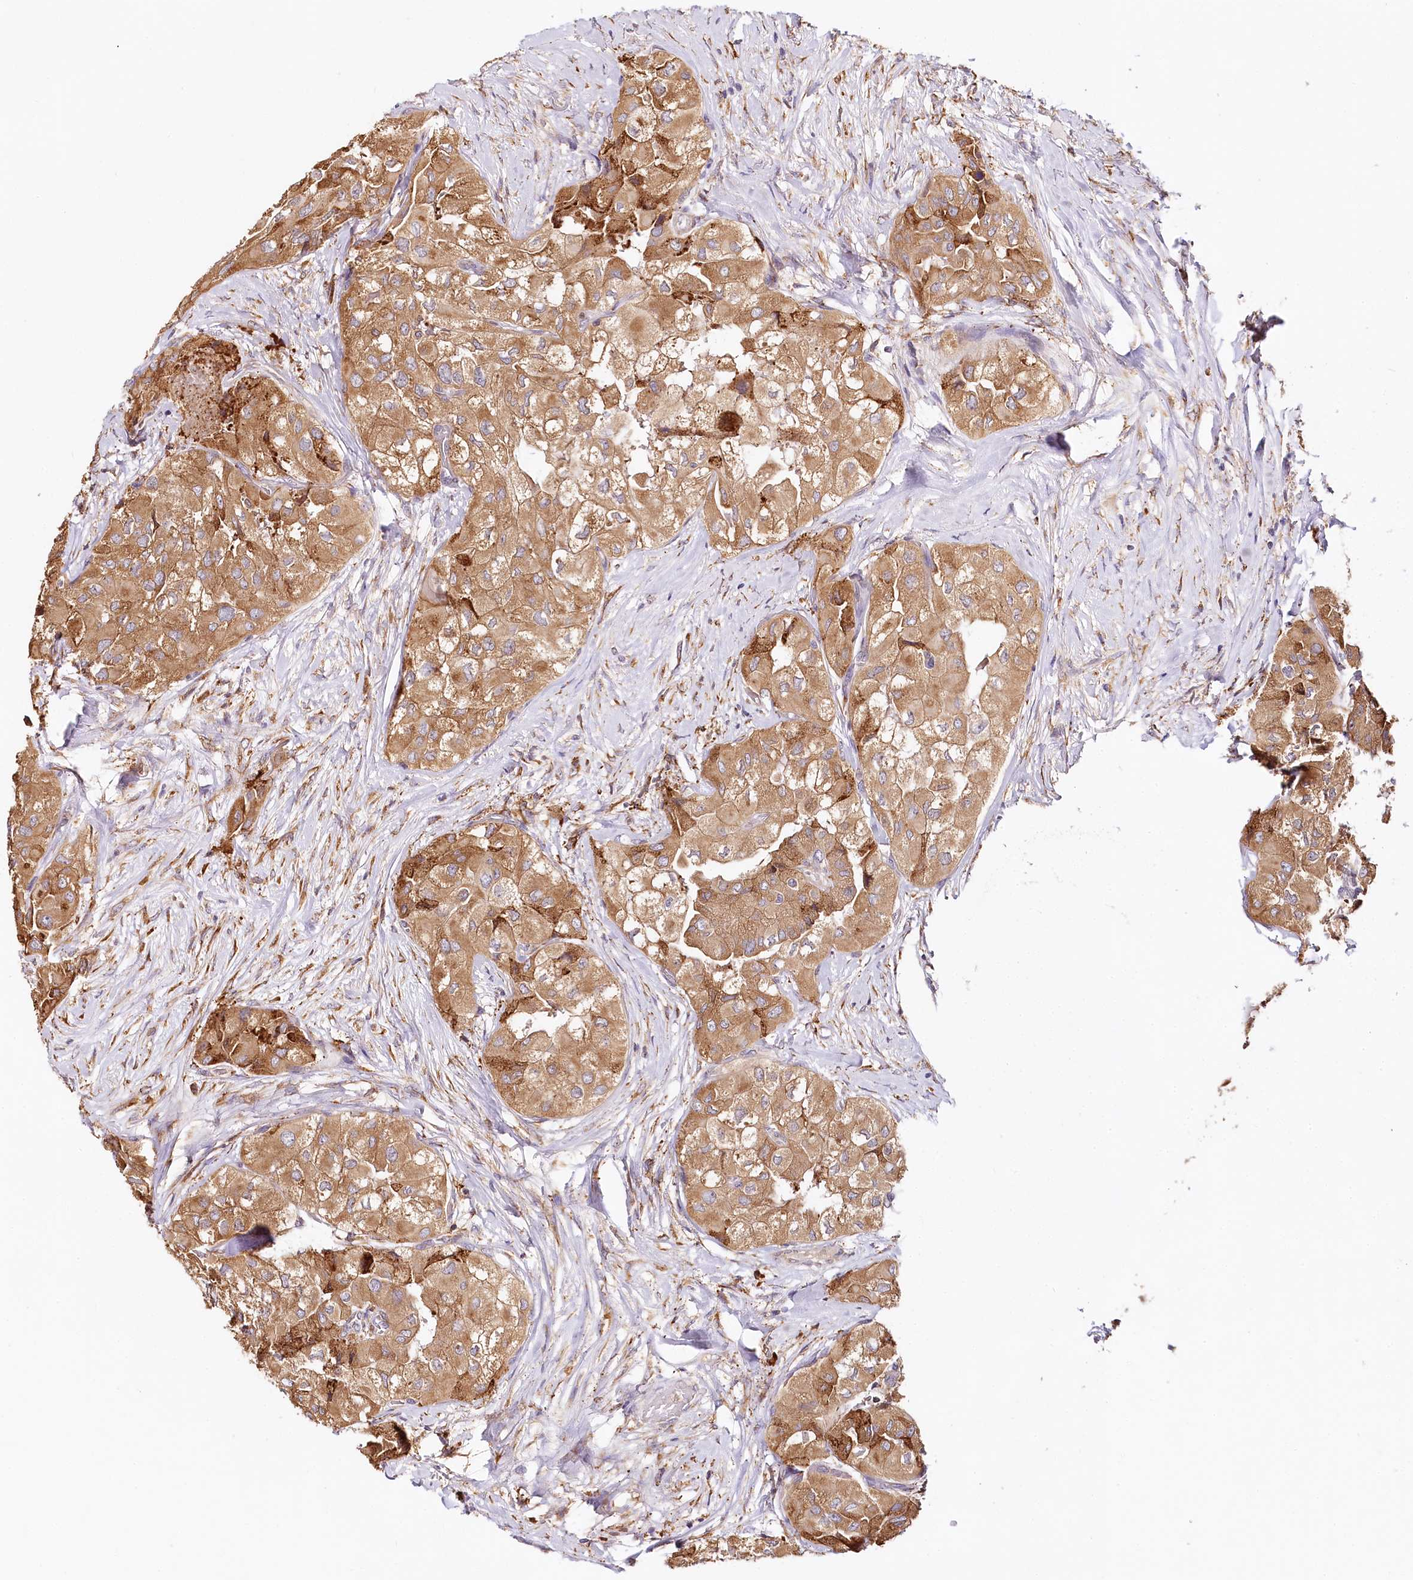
{"staining": {"intensity": "strong", "quantity": ">75%", "location": "cytoplasmic/membranous"}, "tissue": "thyroid cancer", "cell_type": "Tumor cells", "image_type": "cancer", "snomed": [{"axis": "morphology", "description": "Papillary adenocarcinoma, NOS"}, {"axis": "topography", "description": "Thyroid gland"}], "caption": "The image displays immunohistochemical staining of thyroid cancer (papillary adenocarcinoma). There is strong cytoplasmic/membranous expression is seen in about >75% of tumor cells.", "gene": "VEGFA", "patient": {"sex": "female", "age": 59}}